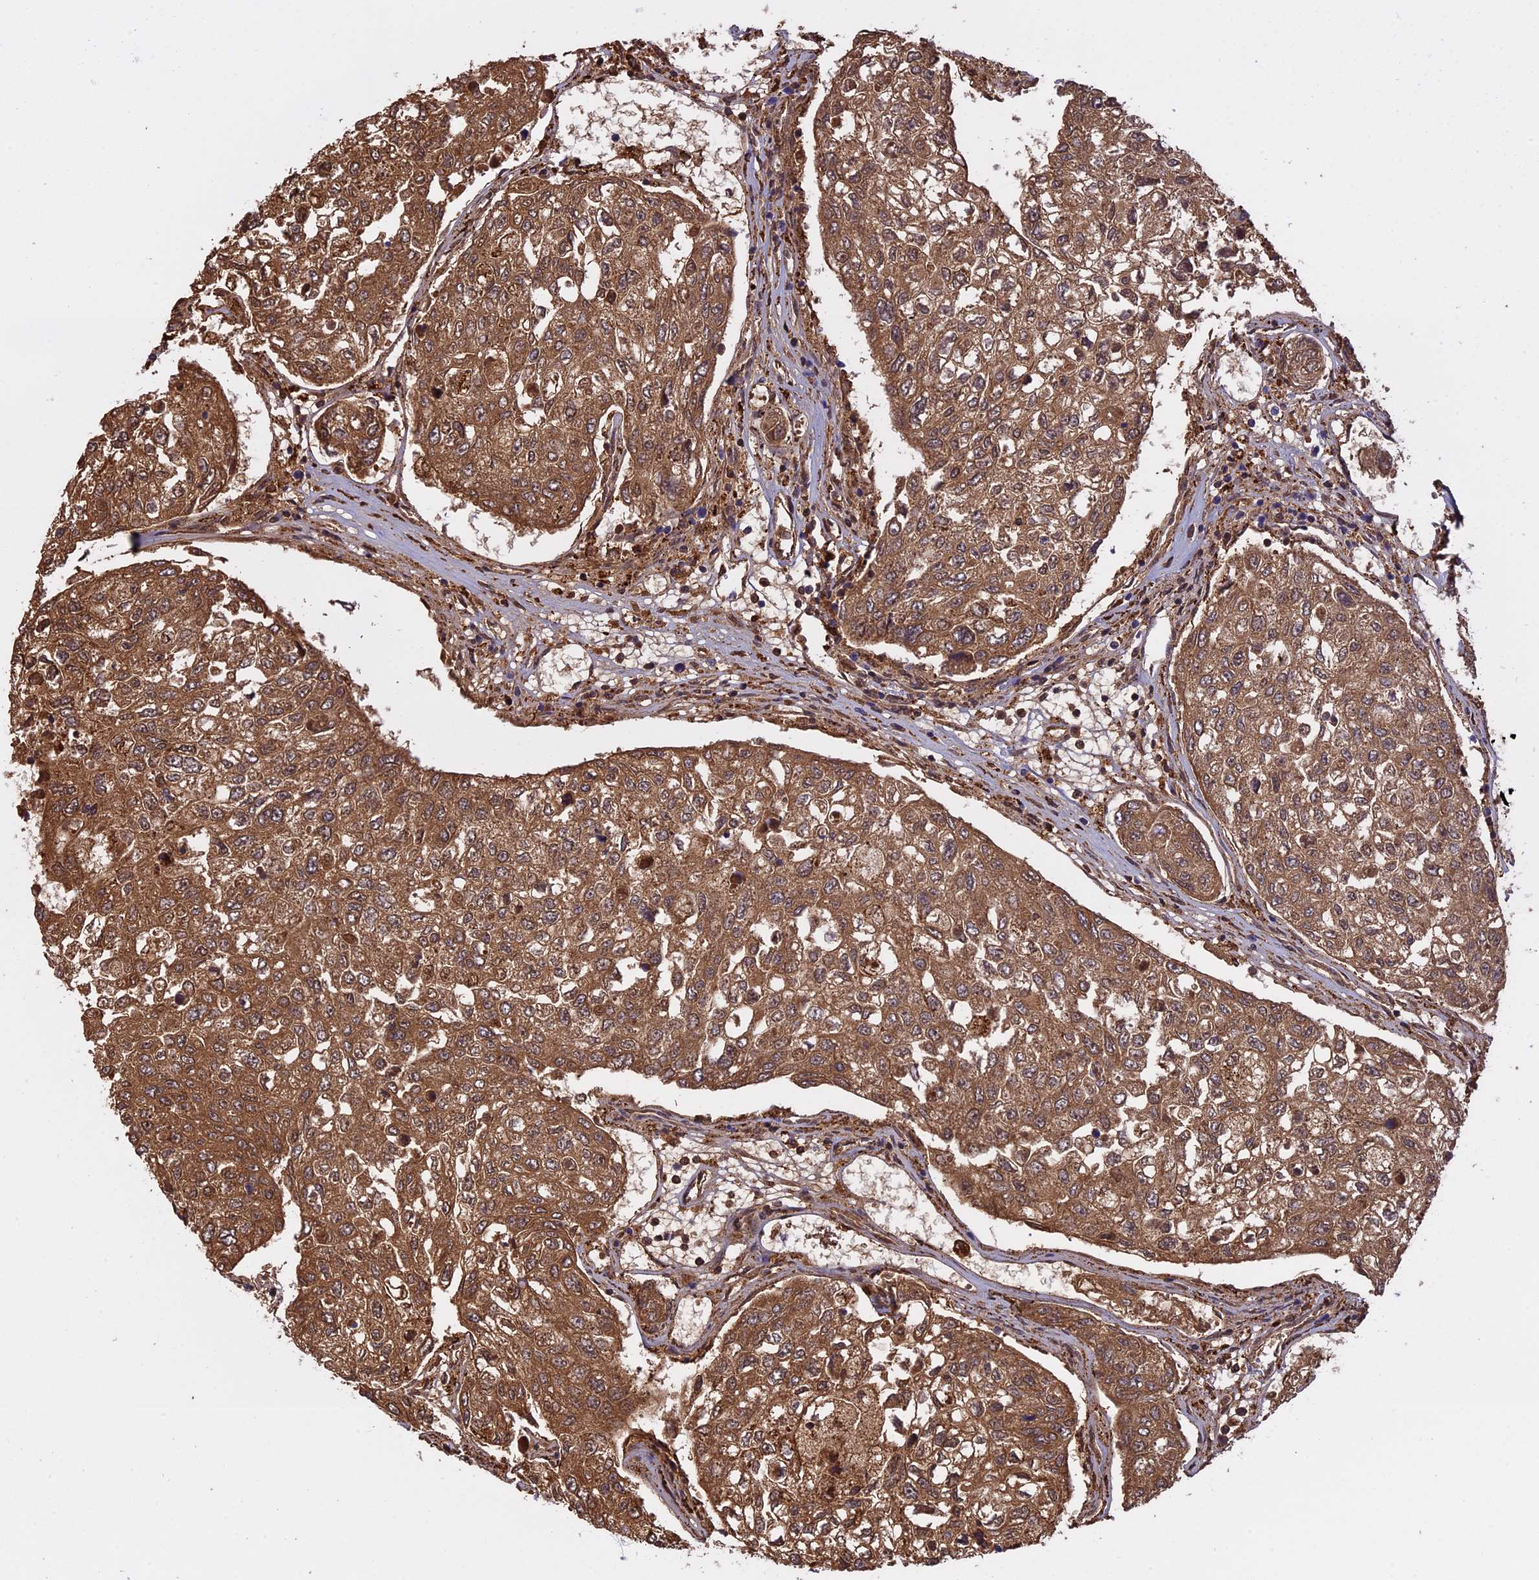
{"staining": {"intensity": "strong", "quantity": ">75%", "location": "cytoplasmic/membranous,nuclear"}, "tissue": "urothelial cancer", "cell_type": "Tumor cells", "image_type": "cancer", "snomed": [{"axis": "morphology", "description": "Urothelial carcinoma, High grade"}, {"axis": "topography", "description": "Lymph node"}, {"axis": "topography", "description": "Urinary bladder"}], "caption": "This micrograph displays IHC staining of human urothelial cancer, with high strong cytoplasmic/membranous and nuclear staining in approximately >75% of tumor cells.", "gene": "KCNG1", "patient": {"sex": "male", "age": 51}}